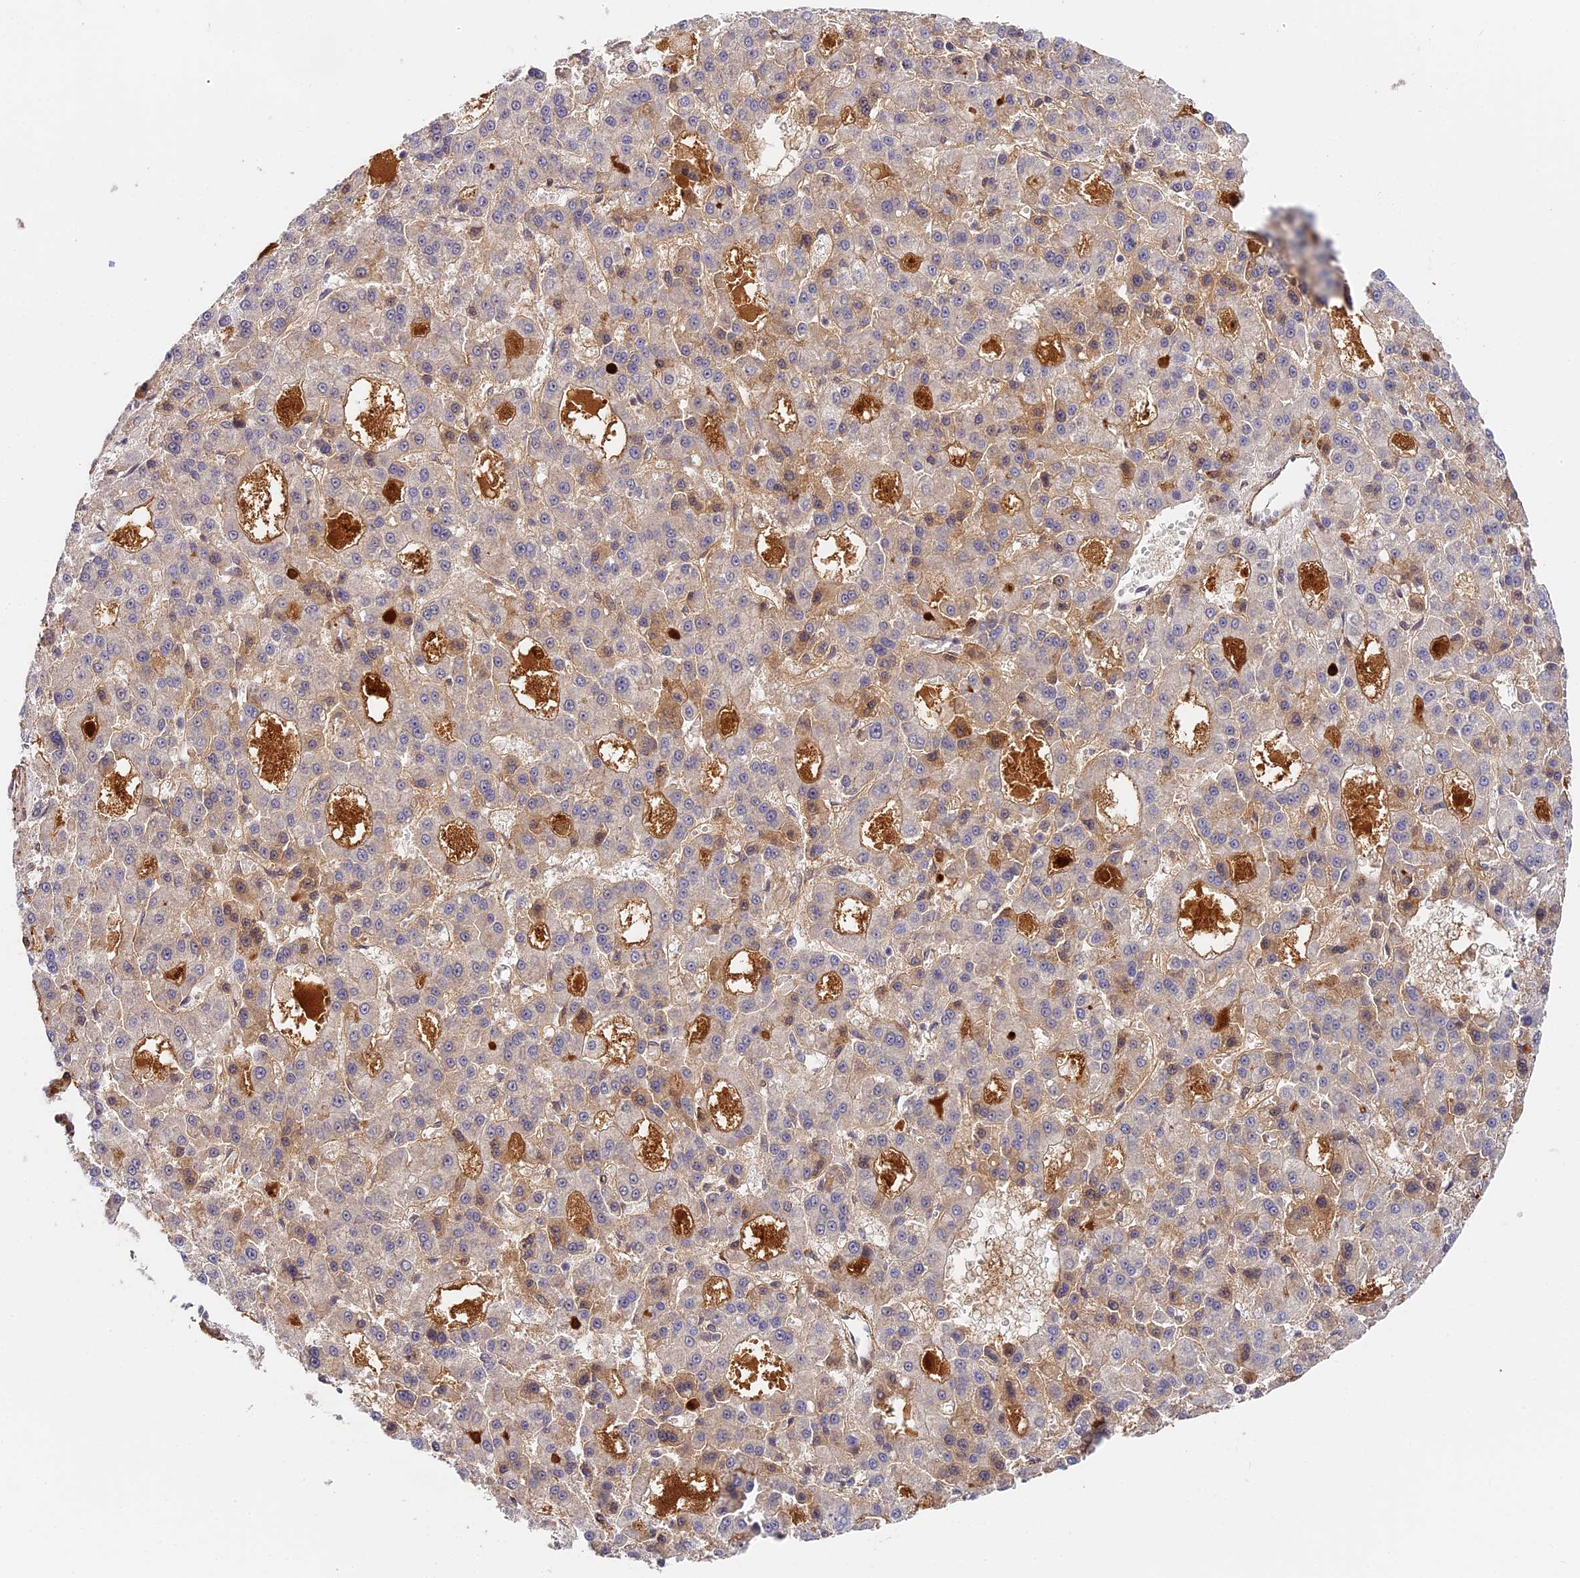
{"staining": {"intensity": "weak", "quantity": "25%-75%", "location": "cytoplasmic/membranous"}, "tissue": "liver cancer", "cell_type": "Tumor cells", "image_type": "cancer", "snomed": [{"axis": "morphology", "description": "Carcinoma, Hepatocellular, NOS"}, {"axis": "topography", "description": "Liver"}], "caption": "Weak cytoplasmic/membranous expression is identified in about 25%-75% of tumor cells in liver cancer (hepatocellular carcinoma). Ihc stains the protein in brown and the nuclei are stained blue.", "gene": "IMPACT", "patient": {"sex": "male", "age": 70}}